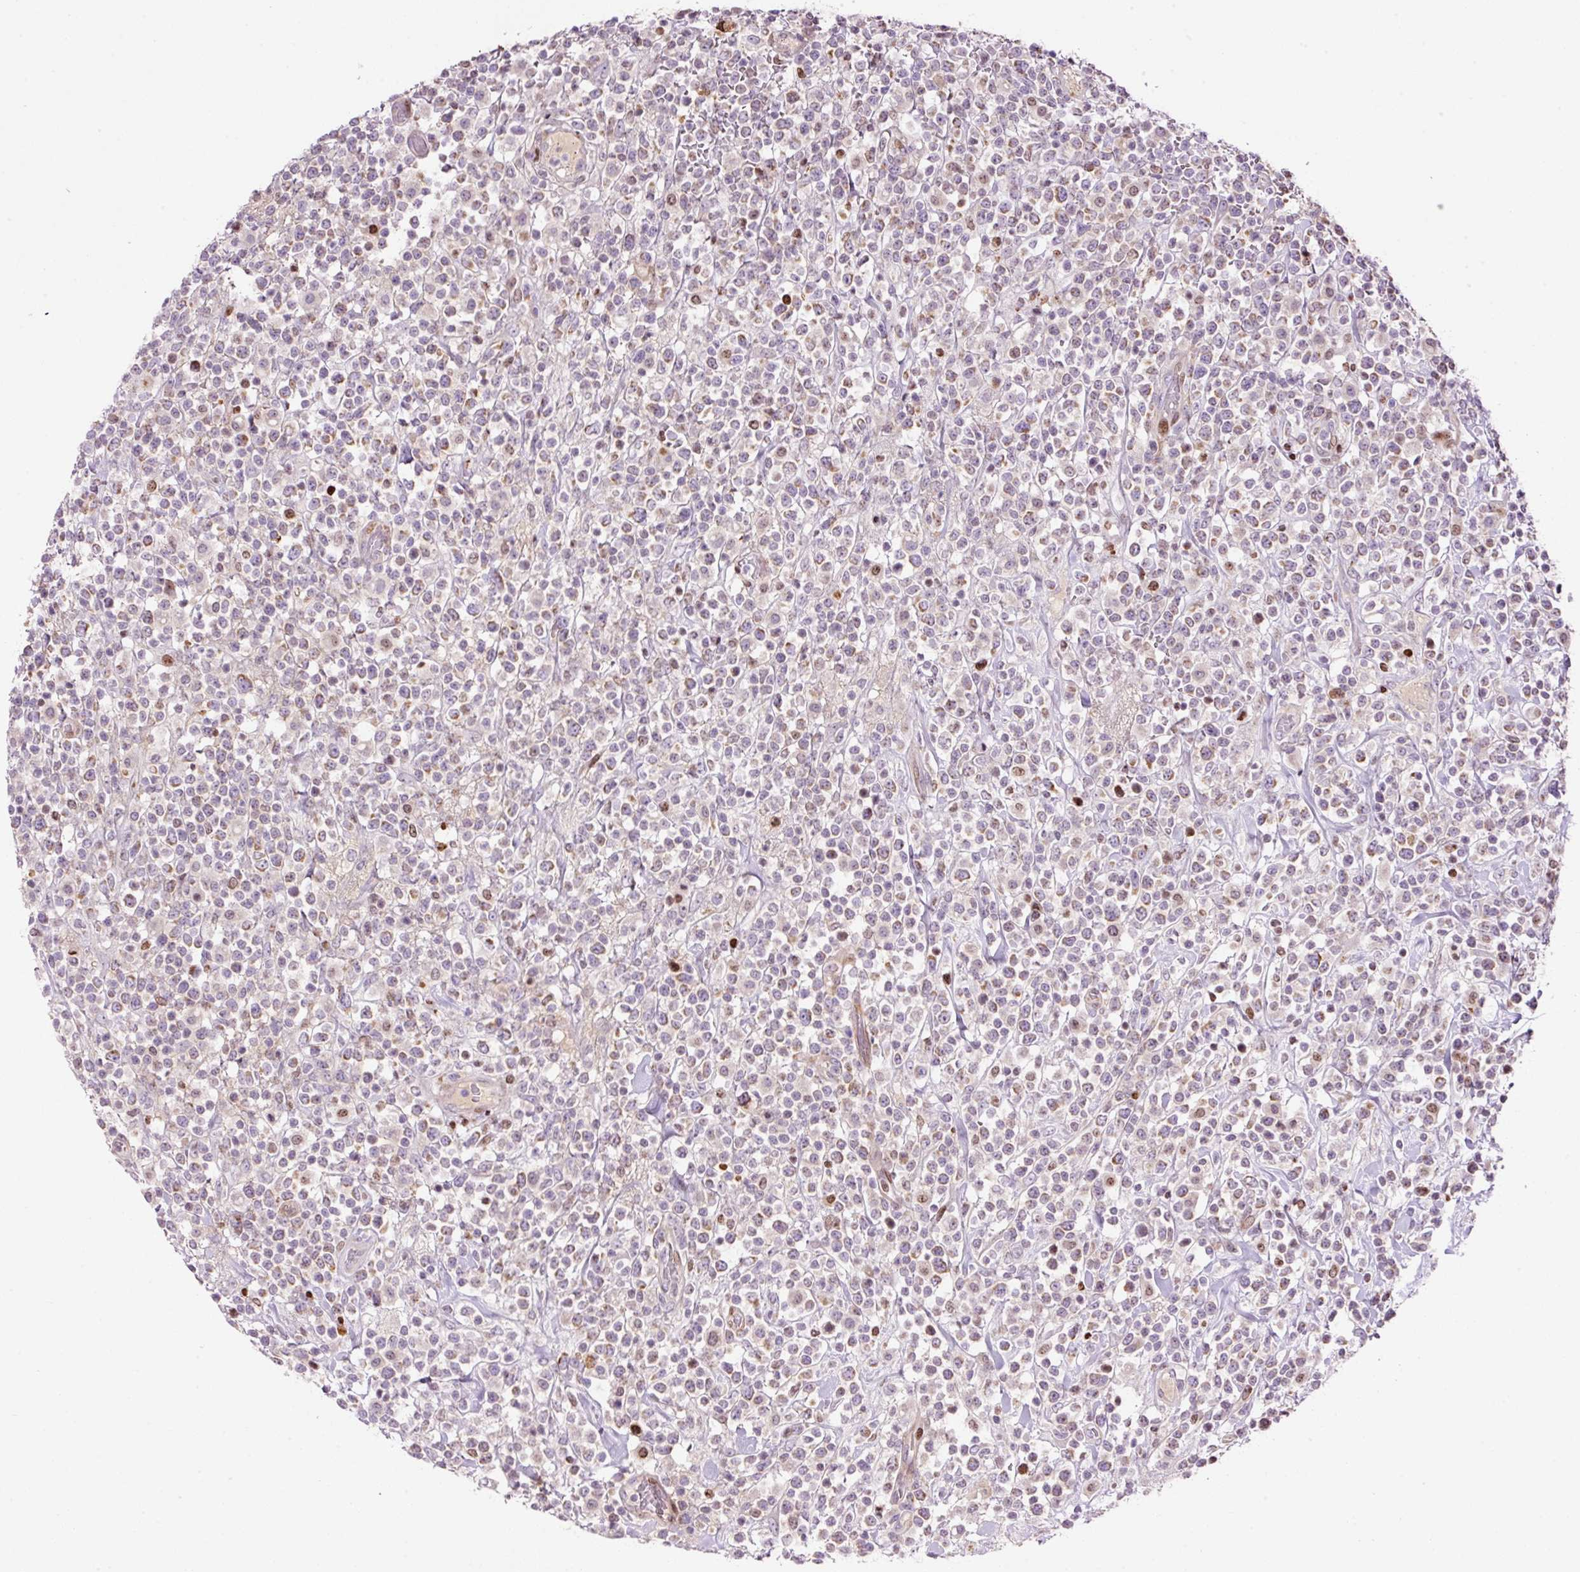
{"staining": {"intensity": "moderate", "quantity": "25%-75%", "location": "cytoplasmic/membranous"}, "tissue": "lymphoma", "cell_type": "Tumor cells", "image_type": "cancer", "snomed": [{"axis": "morphology", "description": "Malignant lymphoma, non-Hodgkin's type, High grade"}, {"axis": "topography", "description": "Colon"}], "caption": "Immunohistochemistry (IHC) (DAB (3,3'-diaminobenzidine)) staining of human high-grade malignant lymphoma, non-Hodgkin's type shows moderate cytoplasmic/membranous protein positivity in approximately 25%-75% of tumor cells. Using DAB (3,3'-diaminobenzidine) (brown) and hematoxylin (blue) stains, captured at high magnification using brightfield microscopy.", "gene": "TMEM8B", "patient": {"sex": "female", "age": 53}}